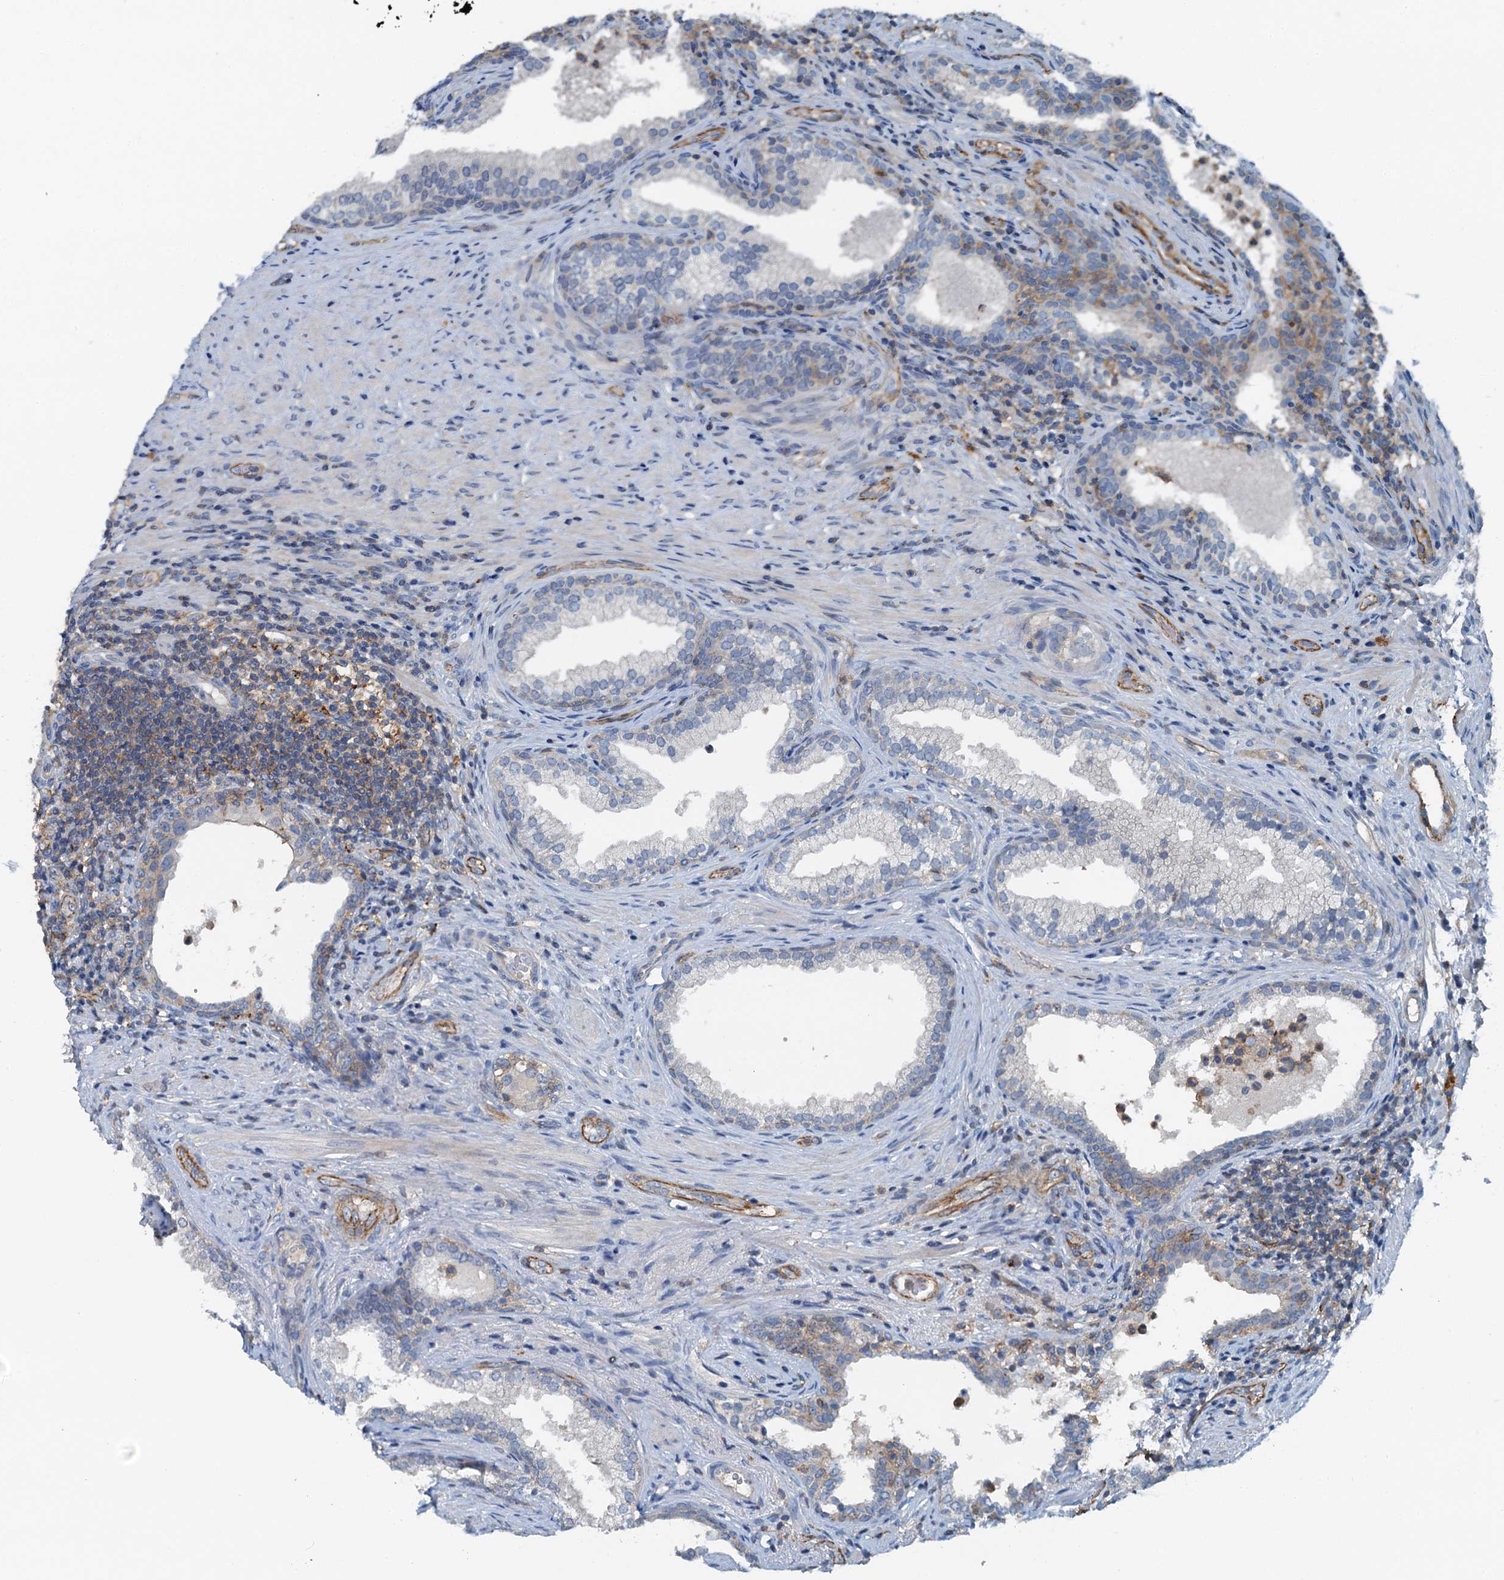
{"staining": {"intensity": "negative", "quantity": "none", "location": "none"}, "tissue": "prostate", "cell_type": "Glandular cells", "image_type": "normal", "snomed": [{"axis": "morphology", "description": "Normal tissue, NOS"}, {"axis": "topography", "description": "Prostate"}], "caption": "Immunohistochemistry (IHC) of benign human prostate demonstrates no expression in glandular cells.", "gene": "THAP10", "patient": {"sex": "male", "age": 76}}